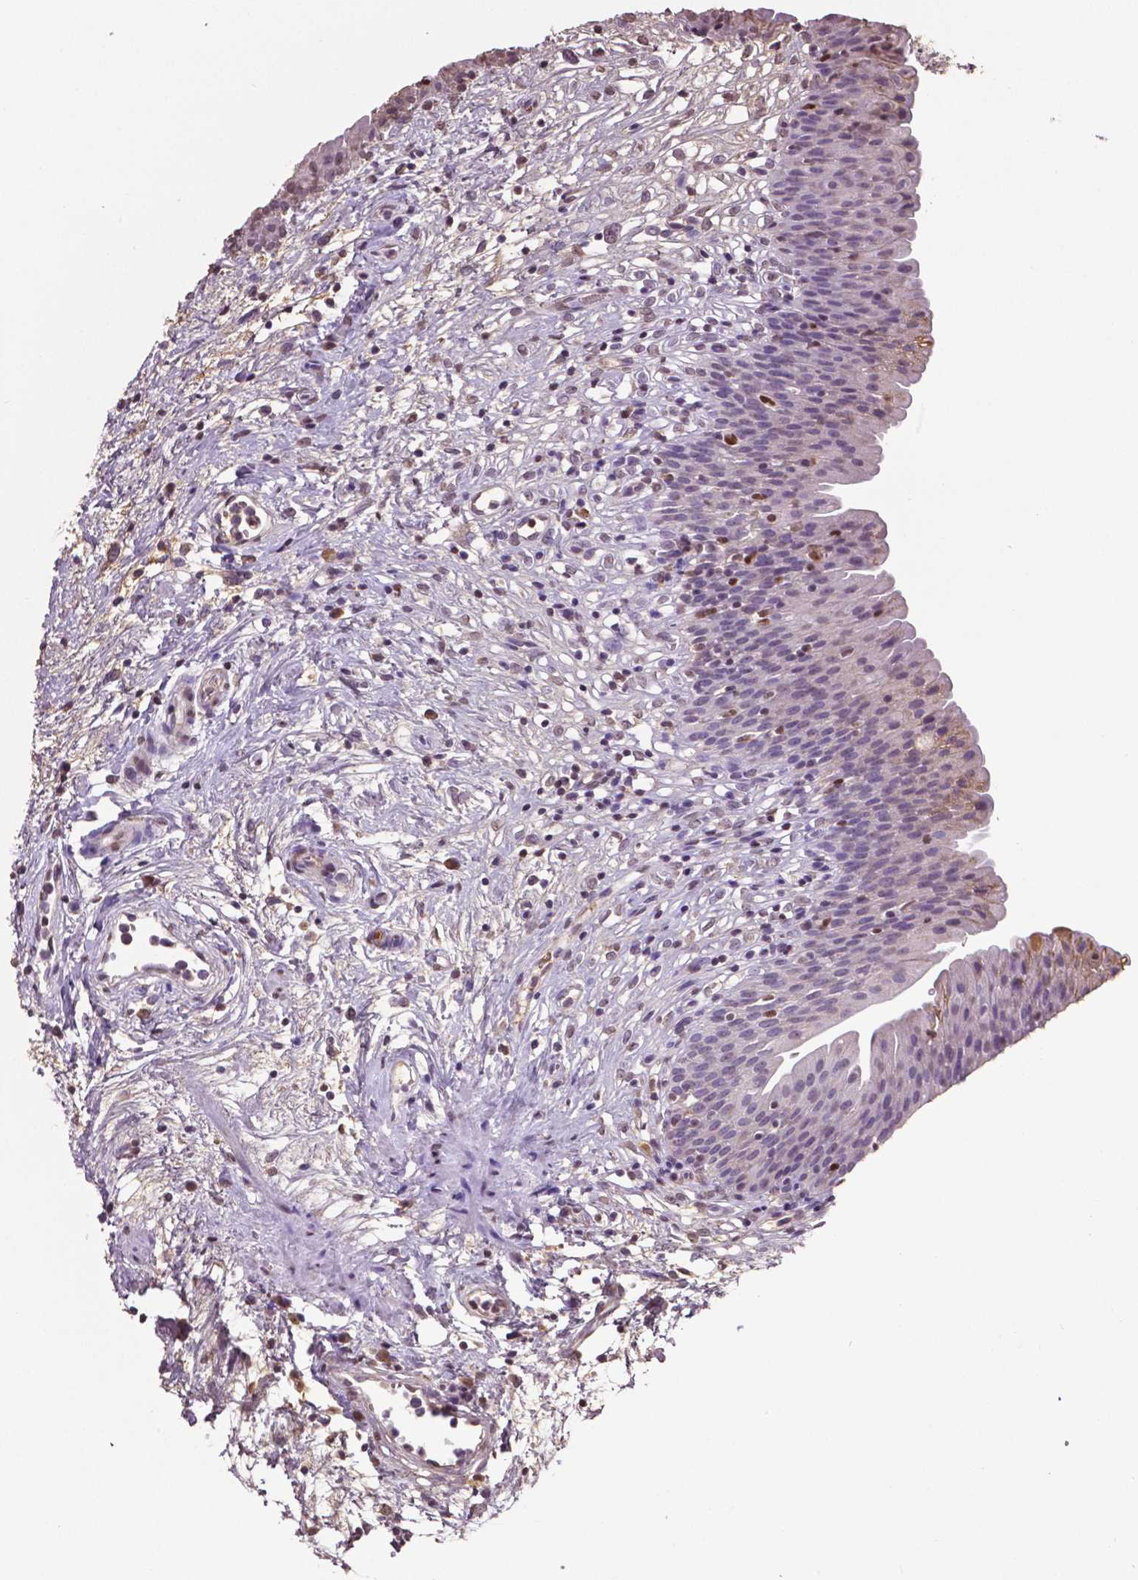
{"staining": {"intensity": "negative", "quantity": "none", "location": "none"}, "tissue": "urinary bladder", "cell_type": "Urothelial cells", "image_type": "normal", "snomed": [{"axis": "morphology", "description": "Normal tissue, NOS"}, {"axis": "topography", "description": "Urinary bladder"}], "caption": "The immunohistochemistry photomicrograph has no significant expression in urothelial cells of urinary bladder. Nuclei are stained in blue.", "gene": "RUNX3", "patient": {"sex": "male", "age": 76}}